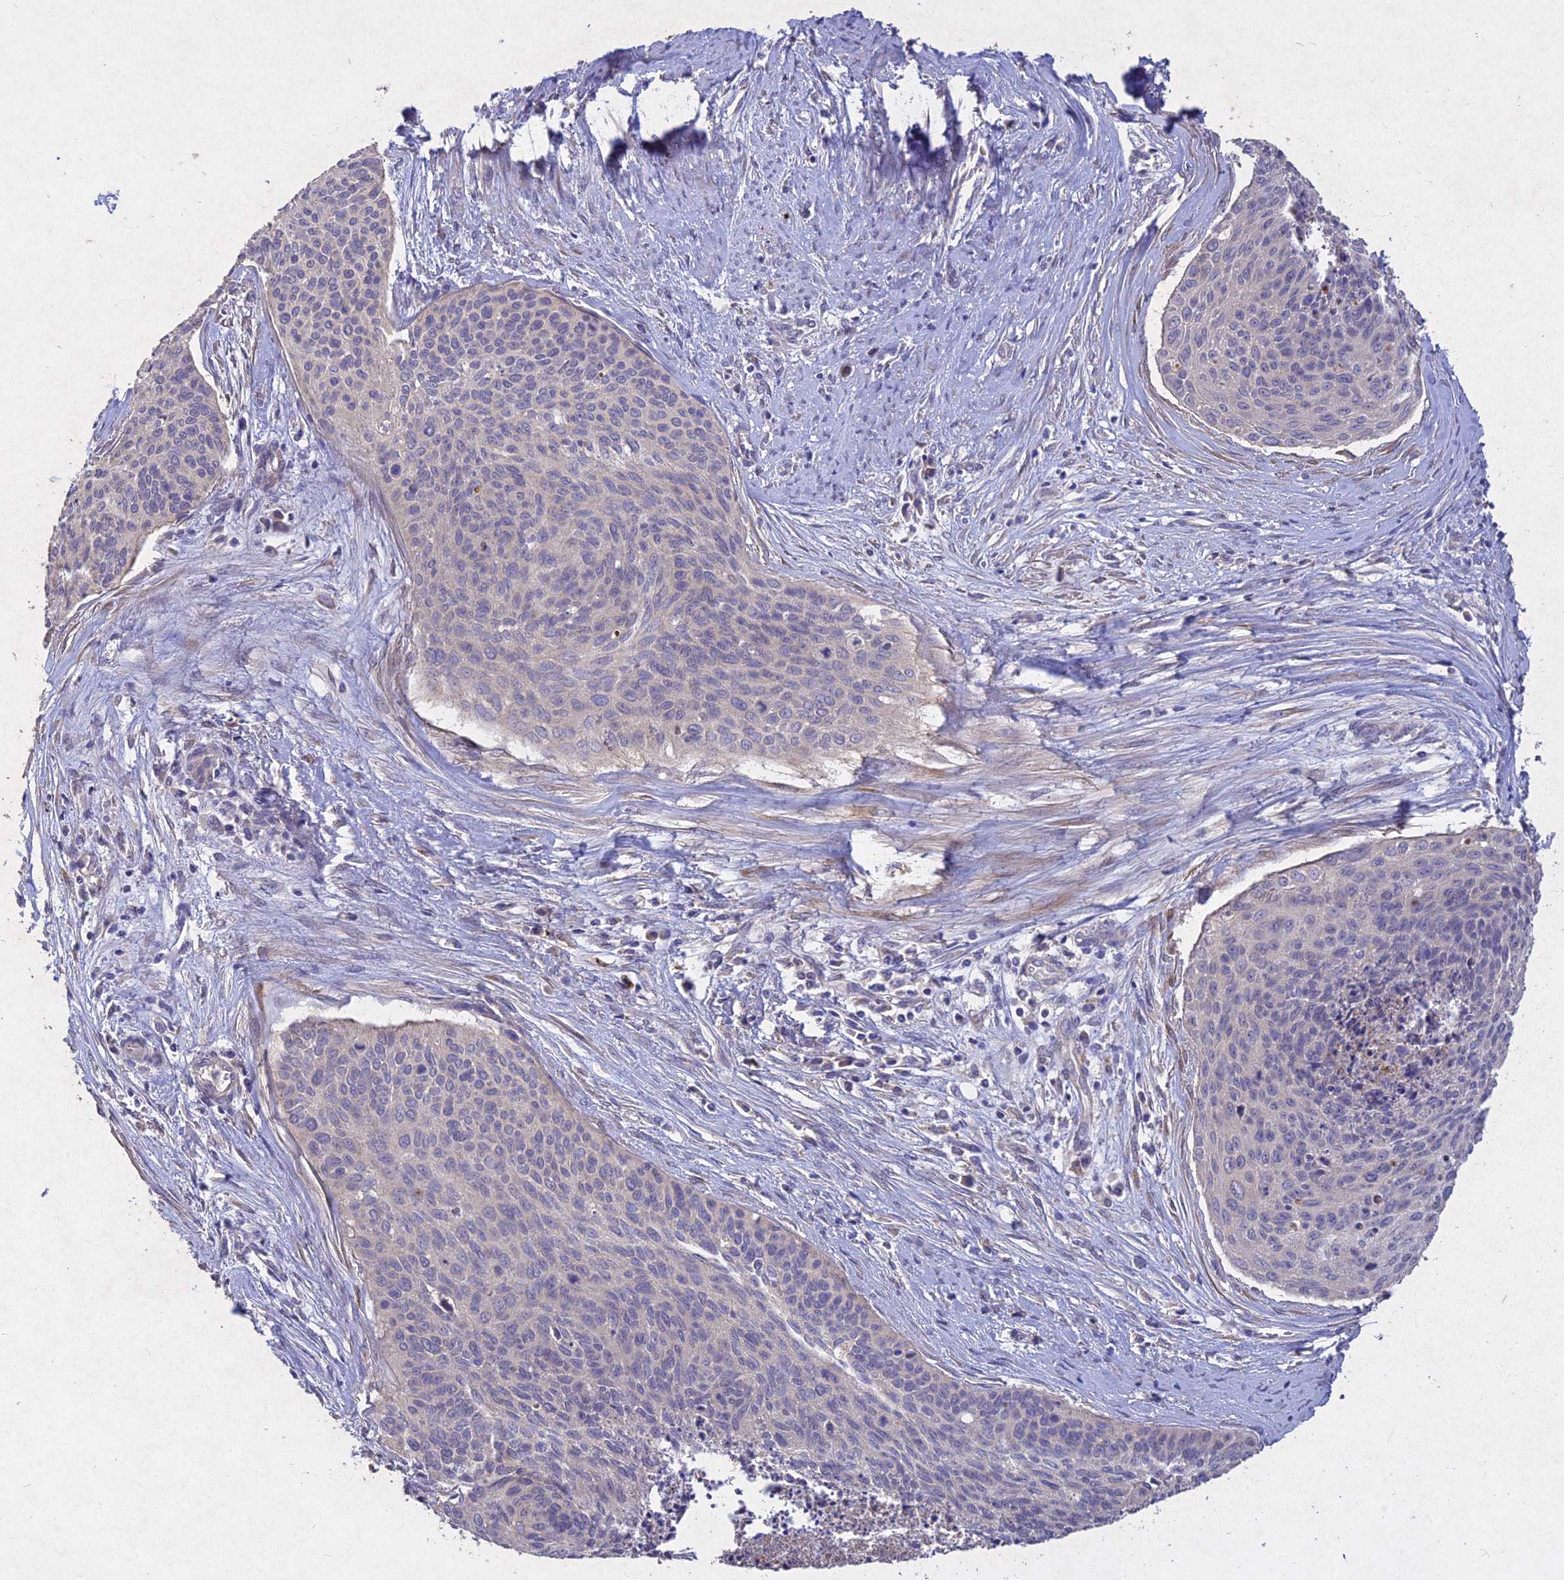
{"staining": {"intensity": "negative", "quantity": "none", "location": "none"}, "tissue": "cervical cancer", "cell_type": "Tumor cells", "image_type": "cancer", "snomed": [{"axis": "morphology", "description": "Squamous cell carcinoma, NOS"}, {"axis": "topography", "description": "Cervix"}], "caption": "Tumor cells are negative for protein expression in human squamous cell carcinoma (cervical).", "gene": "SLC26A4", "patient": {"sex": "female", "age": 55}}